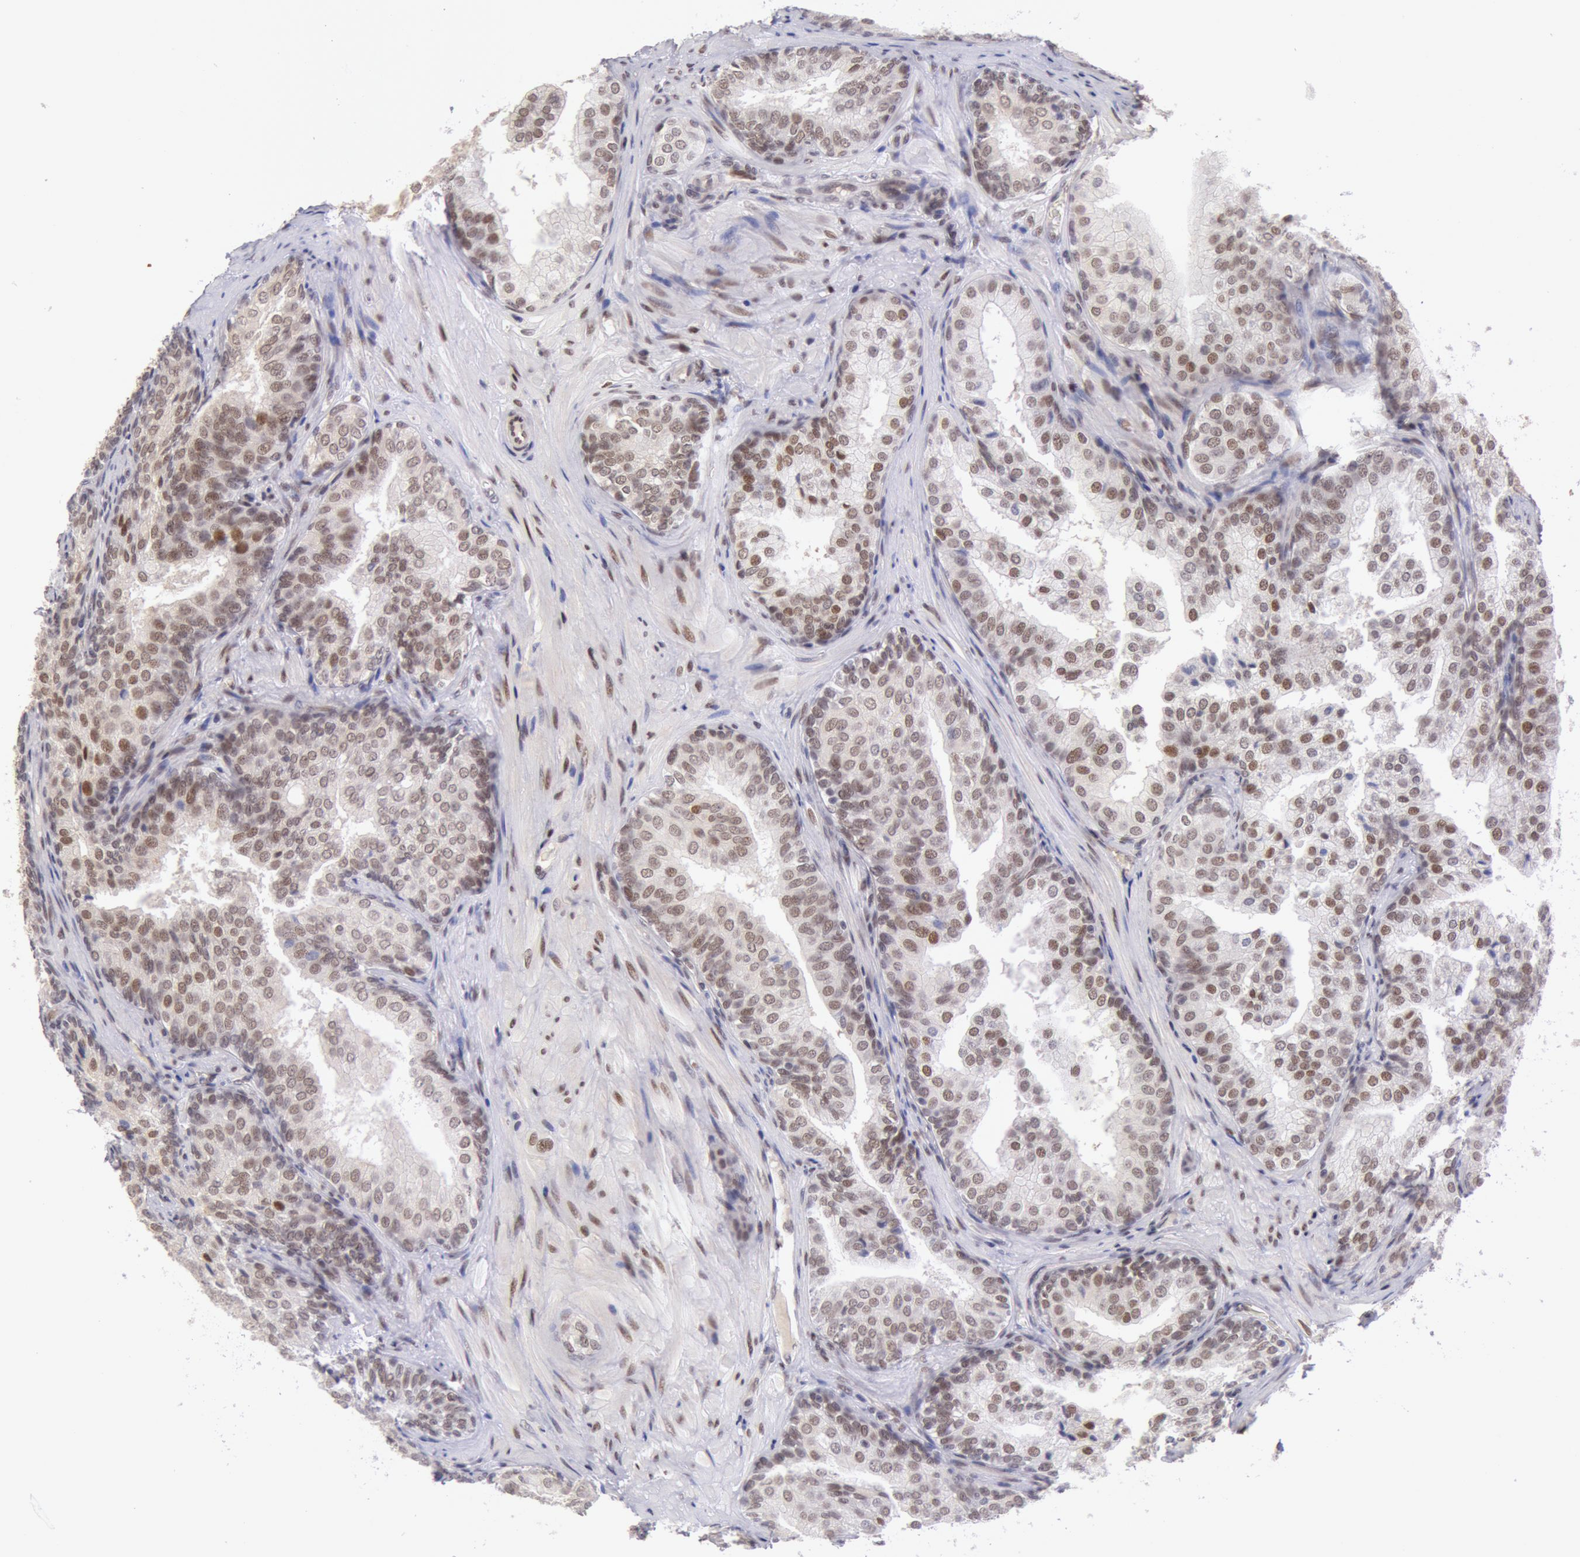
{"staining": {"intensity": "moderate", "quantity": "25%-75%", "location": "nuclear"}, "tissue": "prostate cancer", "cell_type": "Tumor cells", "image_type": "cancer", "snomed": [{"axis": "morphology", "description": "Adenocarcinoma, Low grade"}, {"axis": "topography", "description": "Prostate"}], "caption": "An image of low-grade adenocarcinoma (prostate) stained for a protein reveals moderate nuclear brown staining in tumor cells.", "gene": "CDKN2B", "patient": {"sex": "male", "age": 69}}